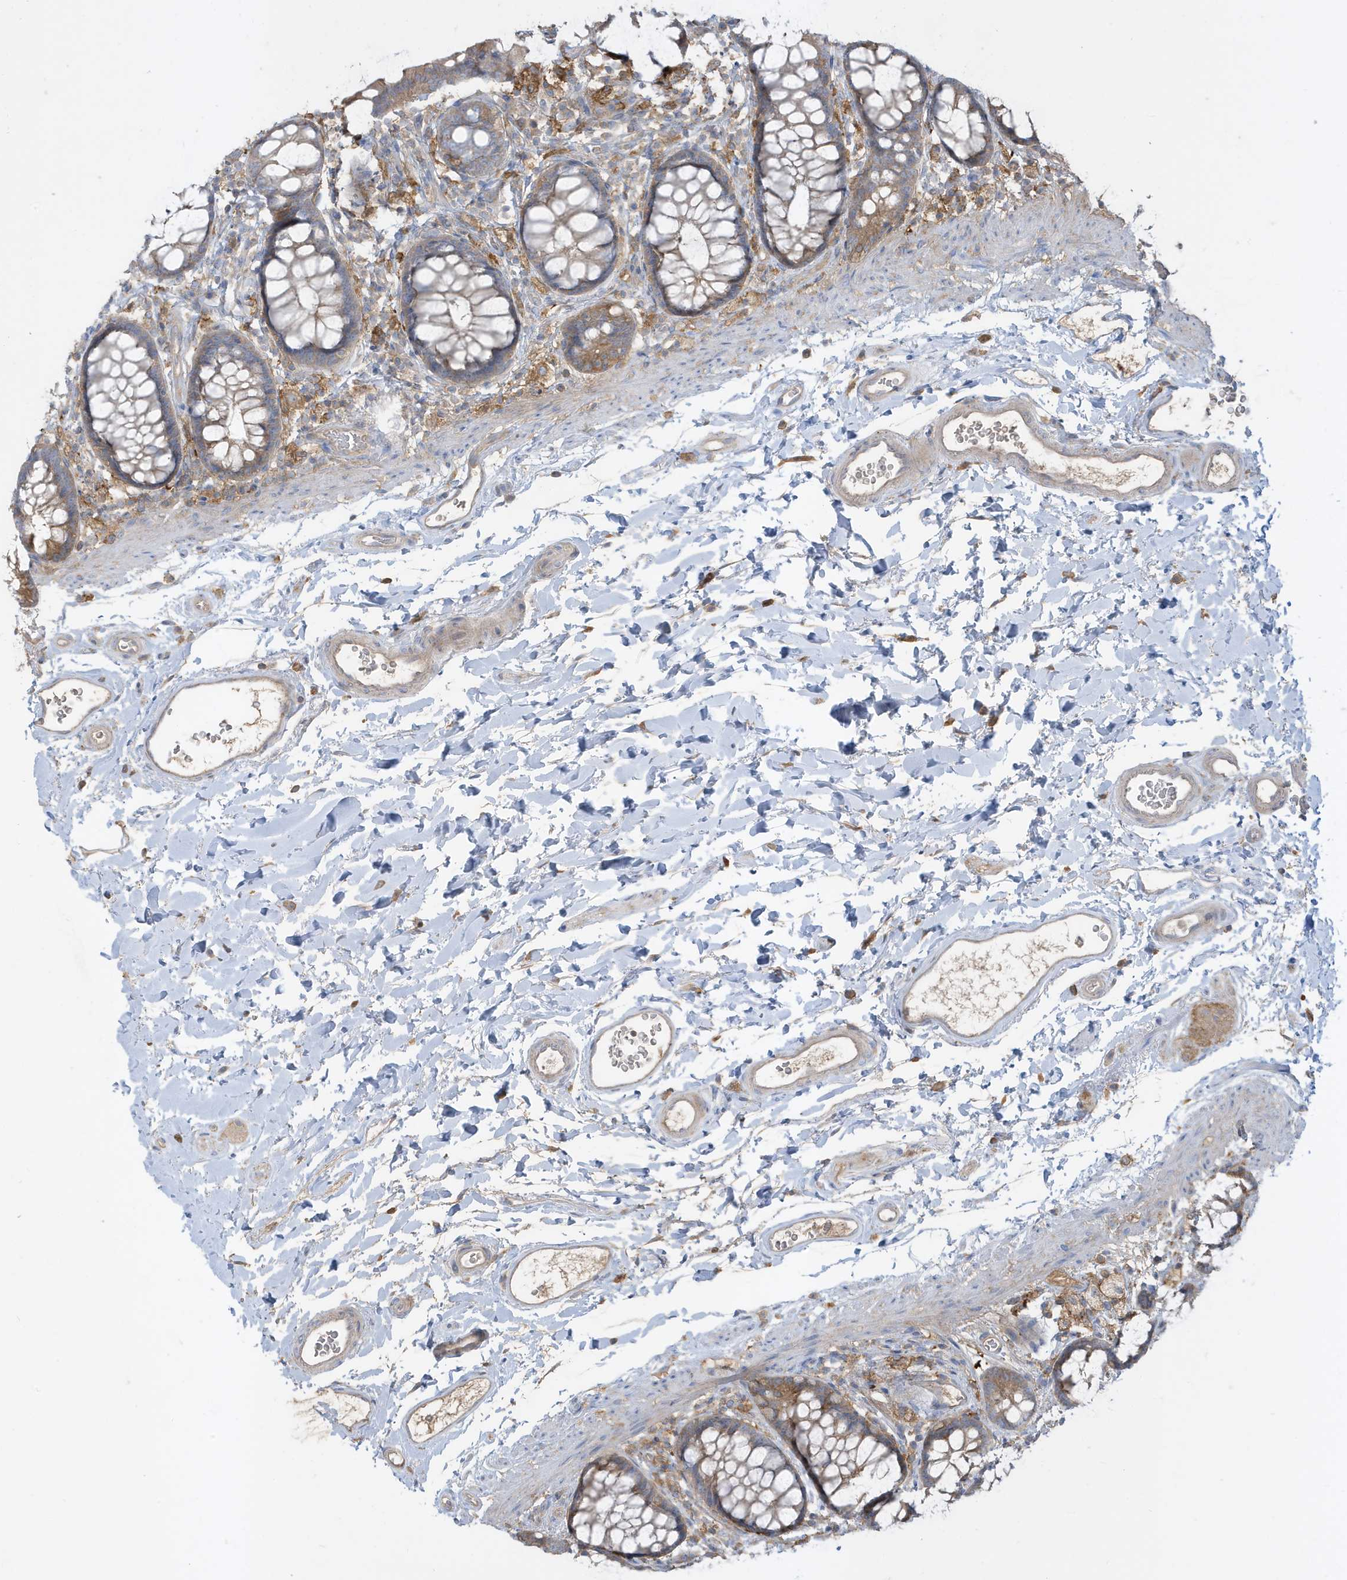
{"staining": {"intensity": "weak", "quantity": "<25%", "location": "cytoplasmic/membranous"}, "tissue": "rectum", "cell_type": "Glandular cells", "image_type": "normal", "snomed": [{"axis": "morphology", "description": "Normal tissue, NOS"}, {"axis": "topography", "description": "Rectum"}], "caption": "Protein analysis of unremarkable rectum demonstrates no significant expression in glandular cells.", "gene": "ABTB1", "patient": {"sex": "female", "age": 65}}